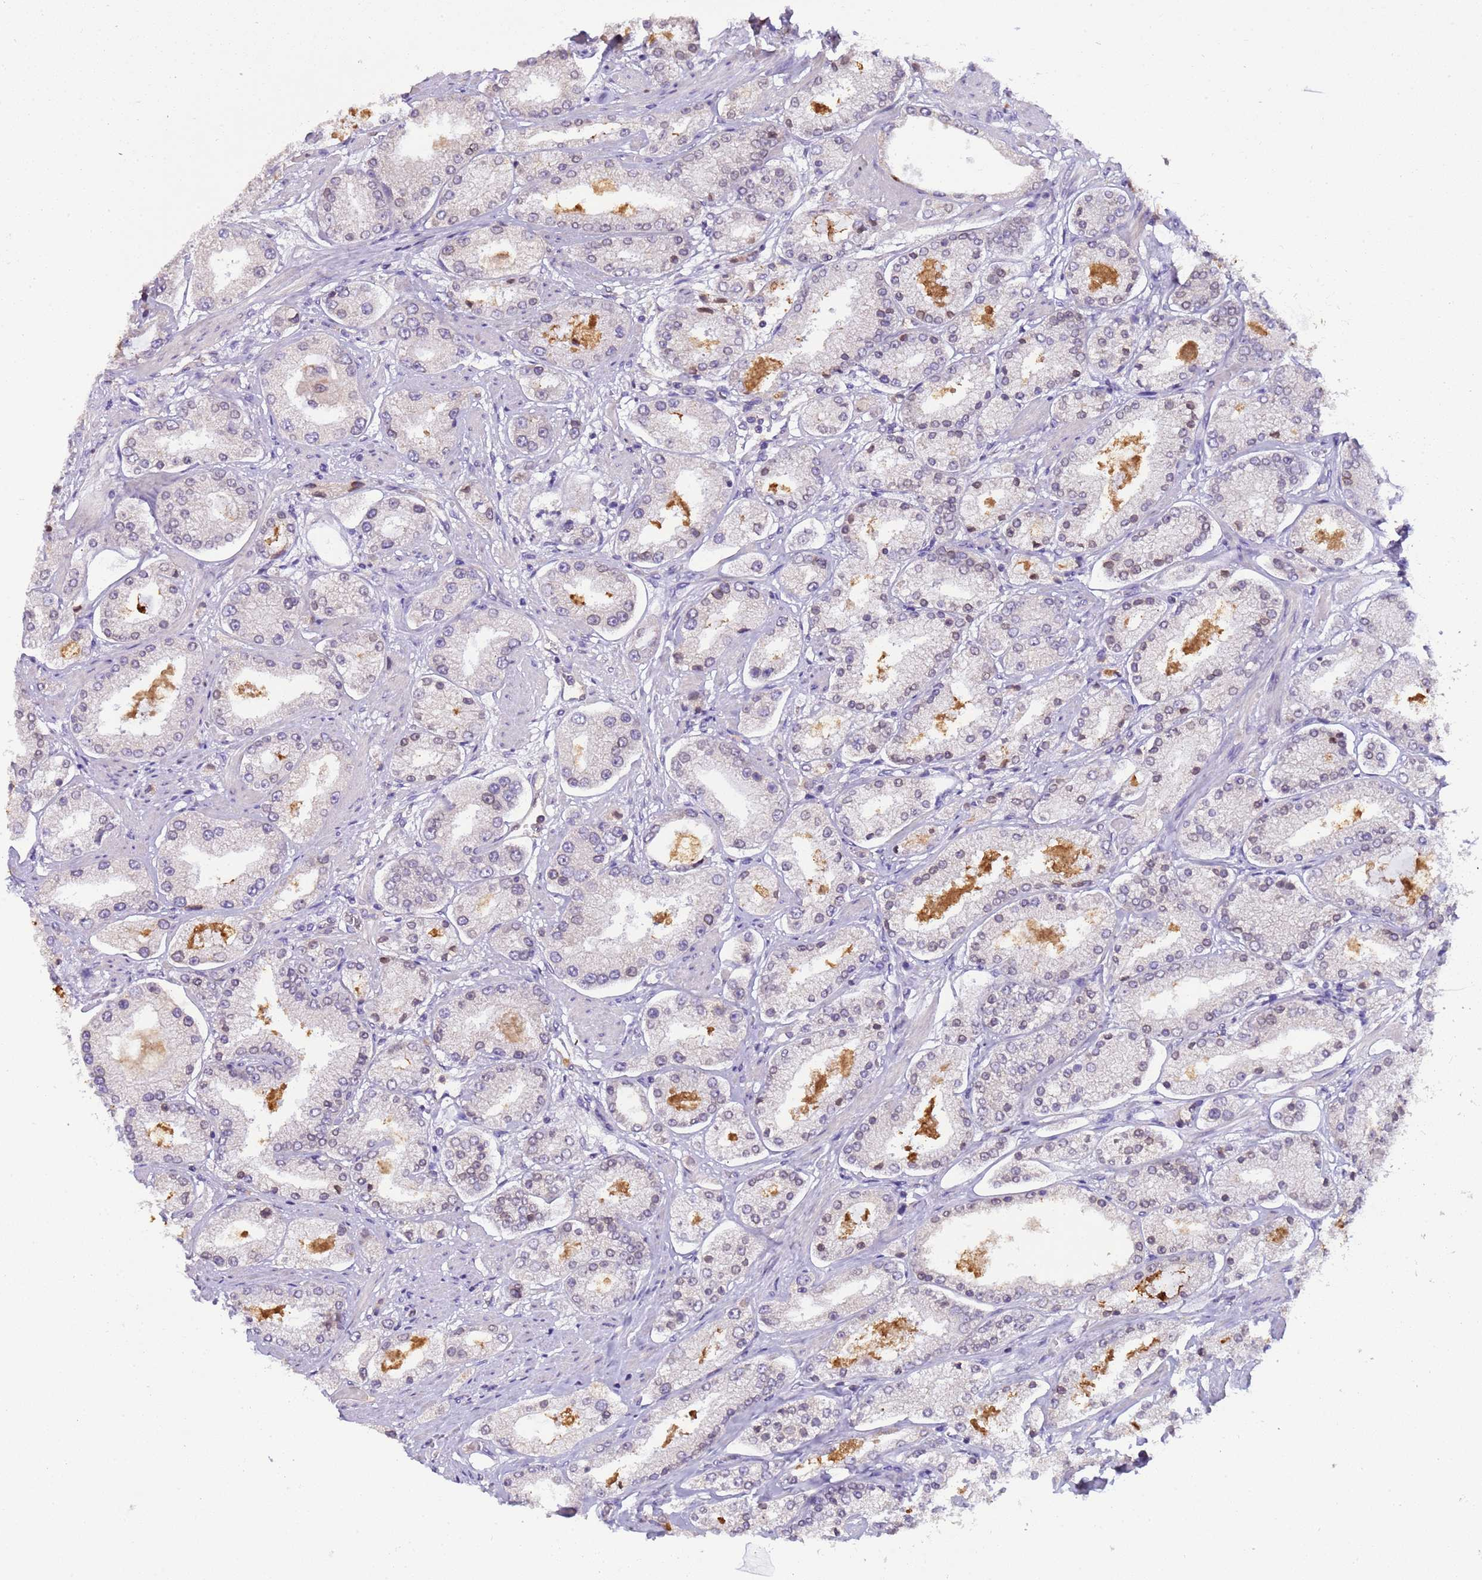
{"staining": {"intensity": "negative", "quantity": "none", "location": "none"}, "tissue": "prostate cancer", "cell_type": "Tumor cells", "image_type": "cancer", "snomed": [{"axis": "morphology", "description": "Adenocarcinoma, High grade"}, {"axis": "topography", "description": "Prostate"}], "caption": "Prostate cancer (high-grade adenocarcinoma) stained for a protein using immunohistochemistry exhibits no positivity tumor cells.", "gene": "PLCXD3", "patient": {"sex": "male", "age": 69}}